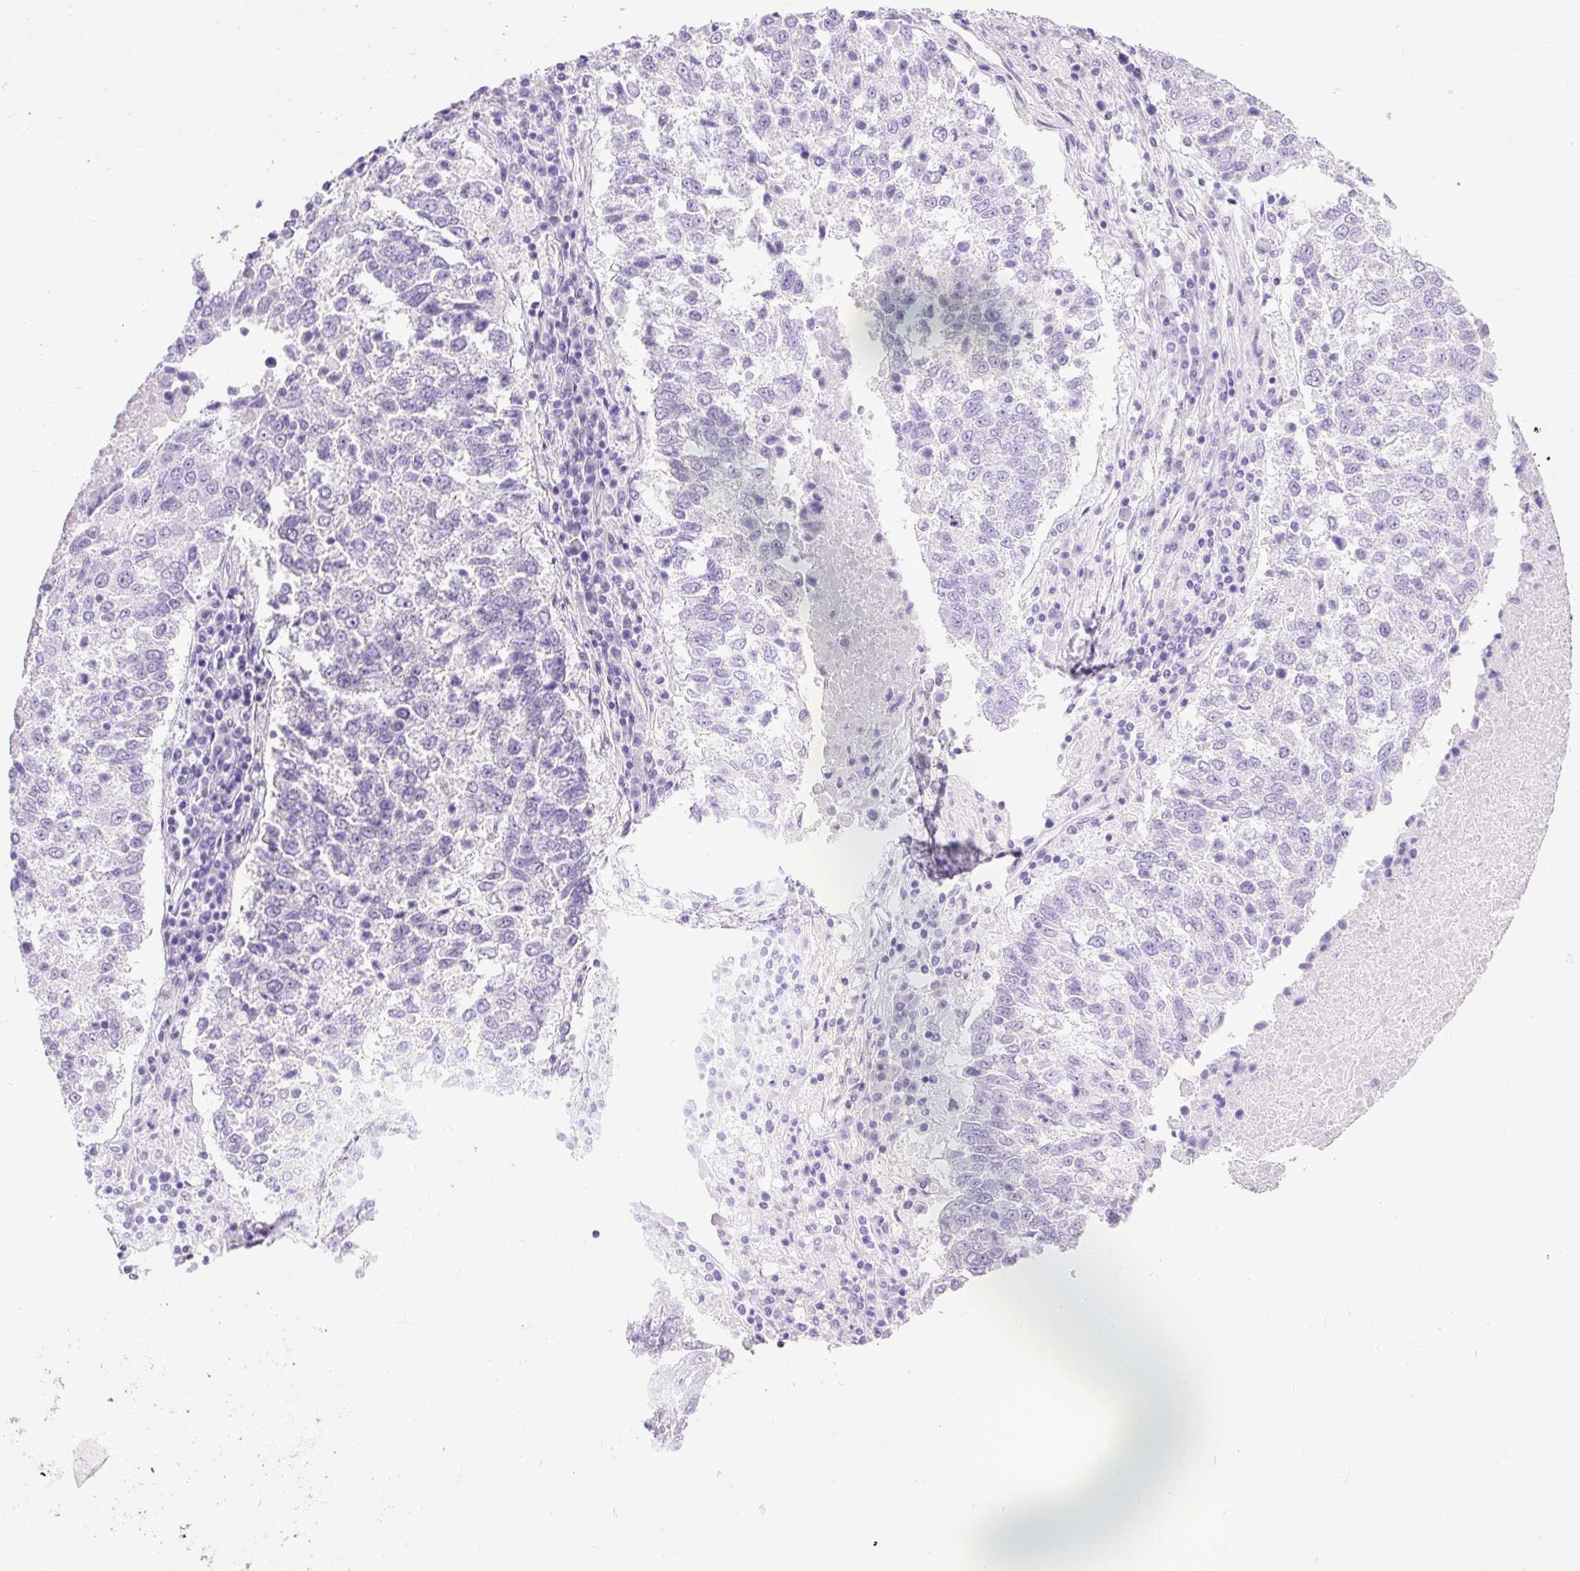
{"staining": {"intensity": "negative", "quantity": "none", "location": "none"}, "tissue": "lung cancer", "cell_type": "Tumor cells", "image_type": "cancer", "snomed": [{"axis": "morphology", "description": "Squamous cell carcinoma, NOS"}, {"axis": "topography", "description": "Lung"}], "caption": "Immunohistochemistry (IHC) of squamous cell carcinoma (lung) displays no staining in tumor cells.", "gene": "UPP1", "patient": {"sex": "male", "age": 73}}